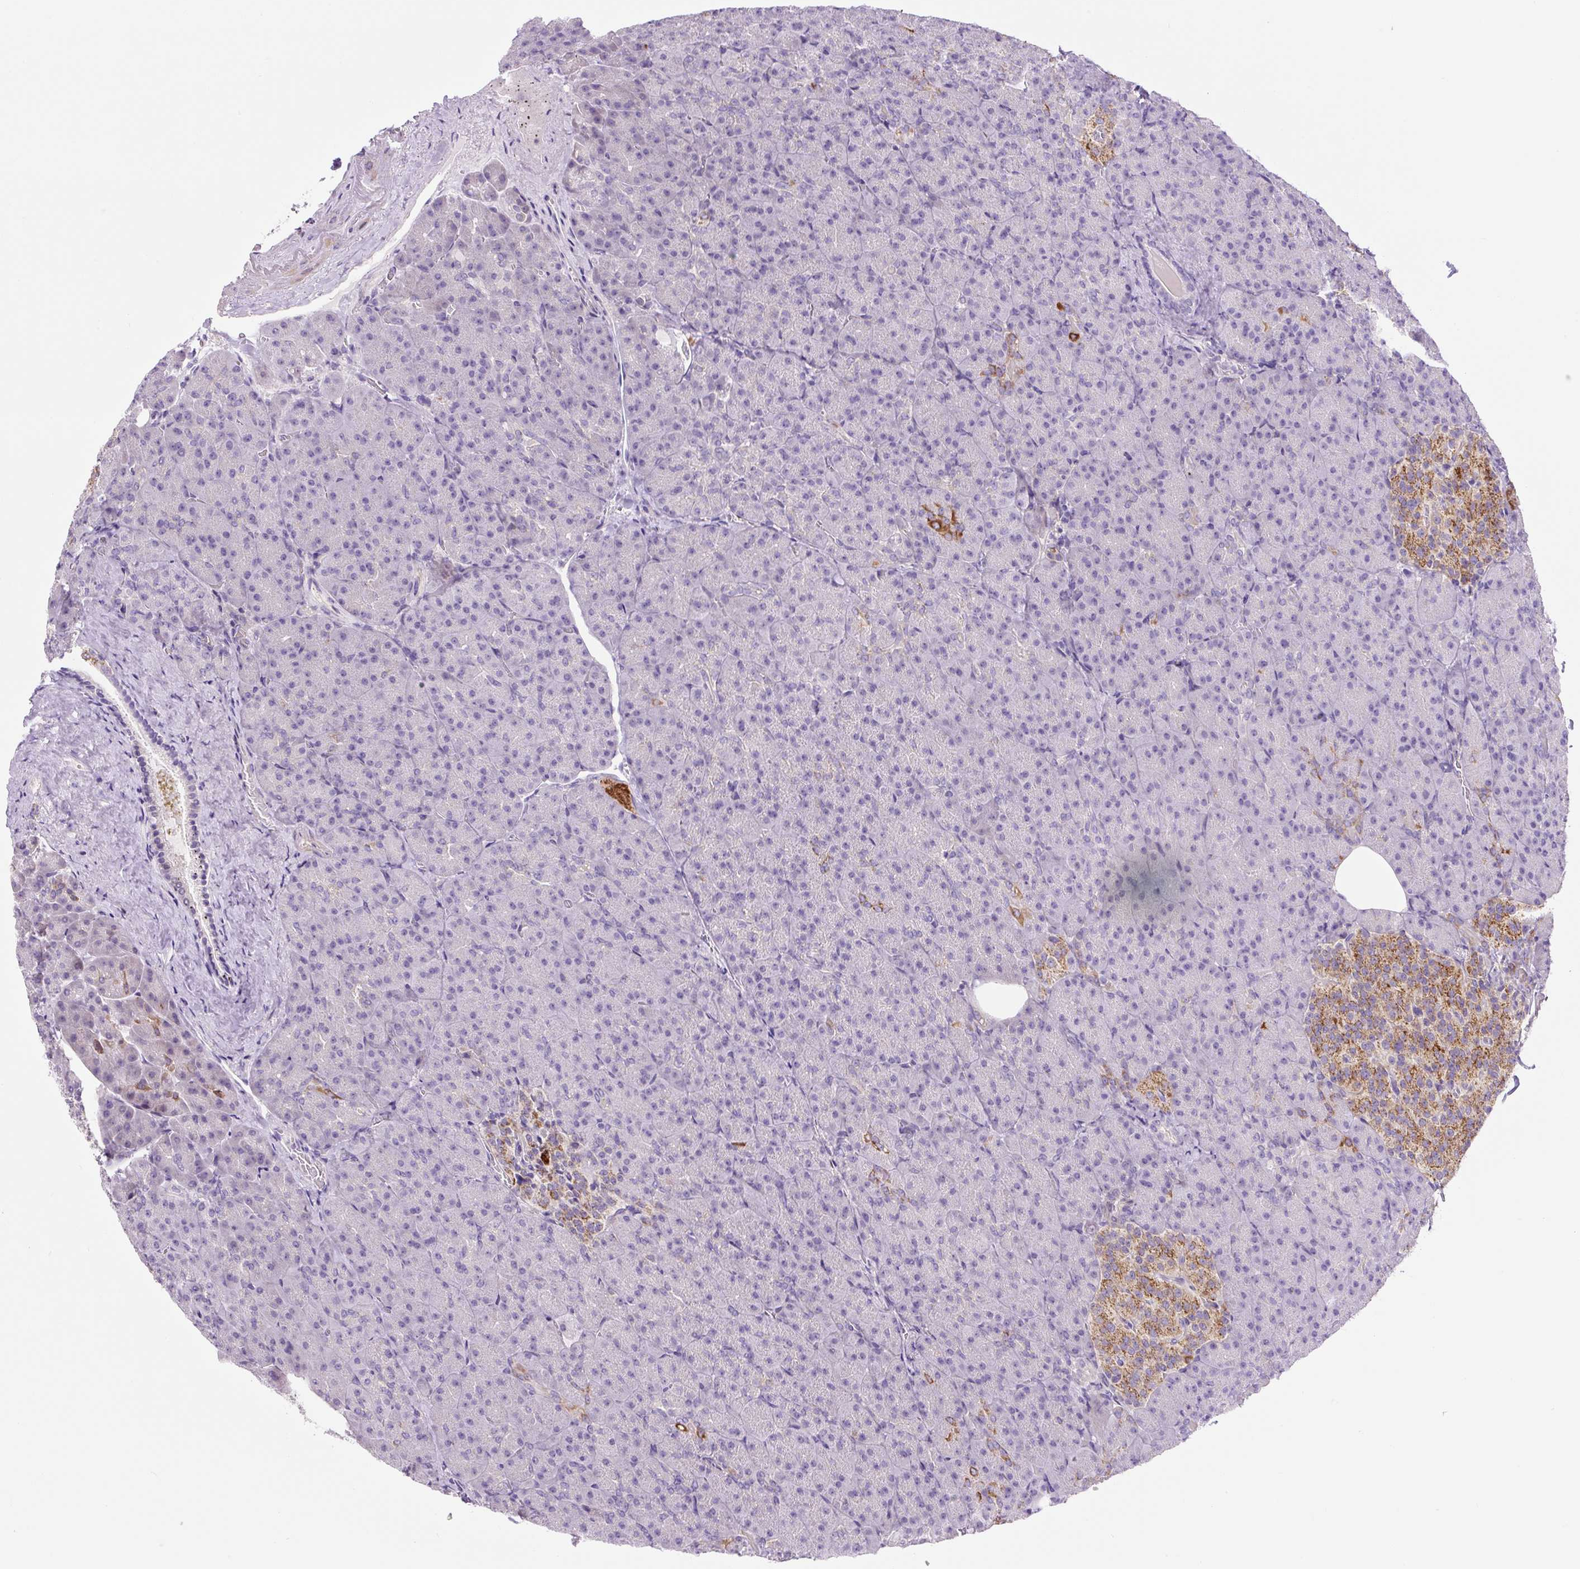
{"staining": {"intensity": "negative", "quantity": "none", "location": "none"}, "tissue": "pancreas", "cell_type": "Exocrine glandular cells", "image_type": "normal", "snomed": [{"axis": "morphology", "description": "Normal tissue, NOS"}, {"axis": "topography", "description": "Pancreas"}], "caption": "DAB immunohistochemical staining of unremarkable human pancreas displays no significant expression in exocrine glandular cells.", "gene": "OGDHL", "patient": {"sex": "female", "age": 74}}